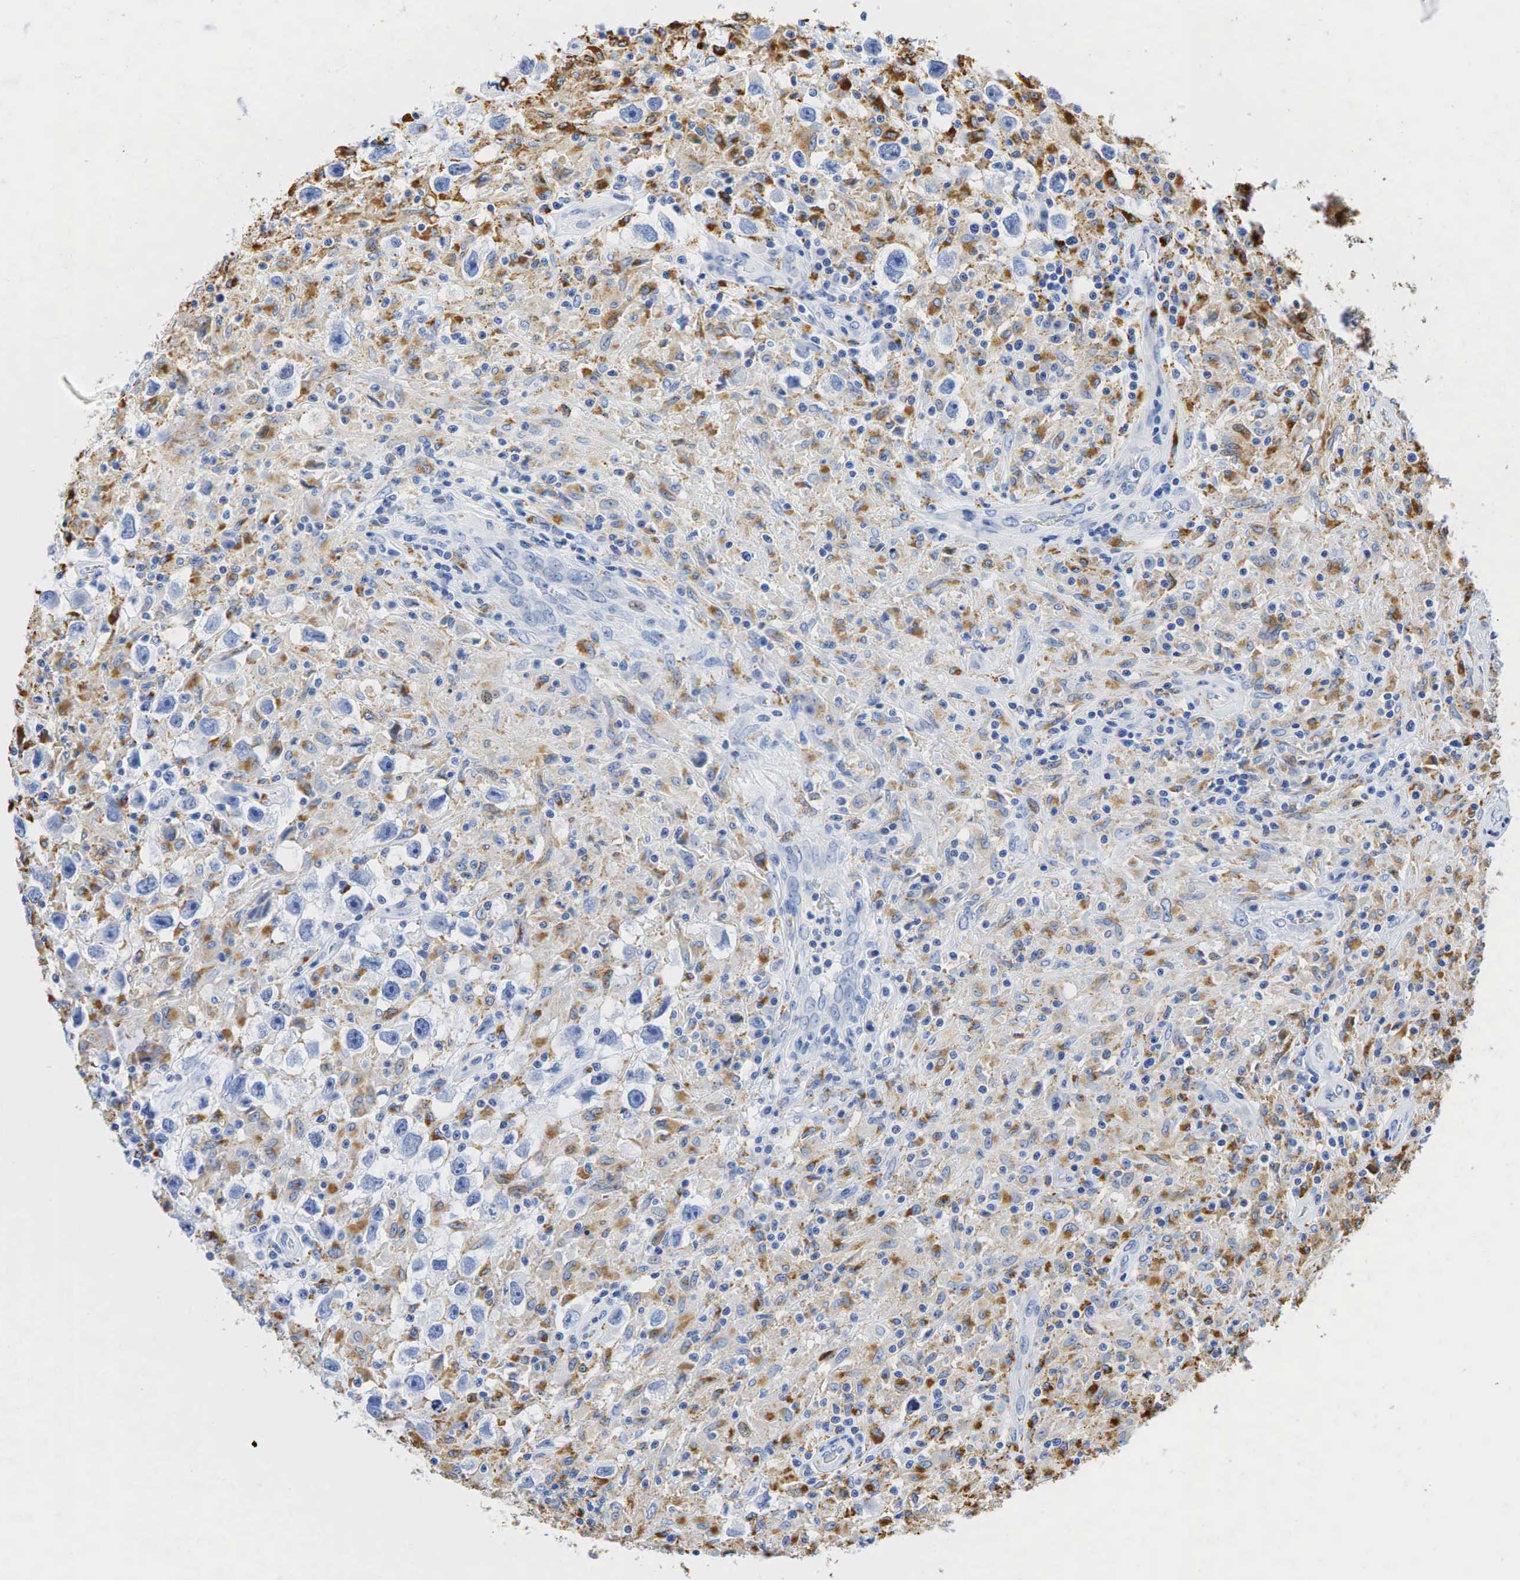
{"staining": {"intensity": "negative", "quantity": "none", "location": "none"}, "tissue": "testis cancer", "cell_type": "Tumor cells", "image_type": "cancer", "snomed": [{"axis": "morphology", "description": "Seminoma, NOS"}, {"axis": "topography", "description": "Testis"}], "caption": "A histopathology image of human testis cancer (seminoma) is negative for staining in tumor cells. (IHC, brightfield microscopy, high magnification).", "gene": "CD68", "patient": {"sex": "male", "age": 34}}